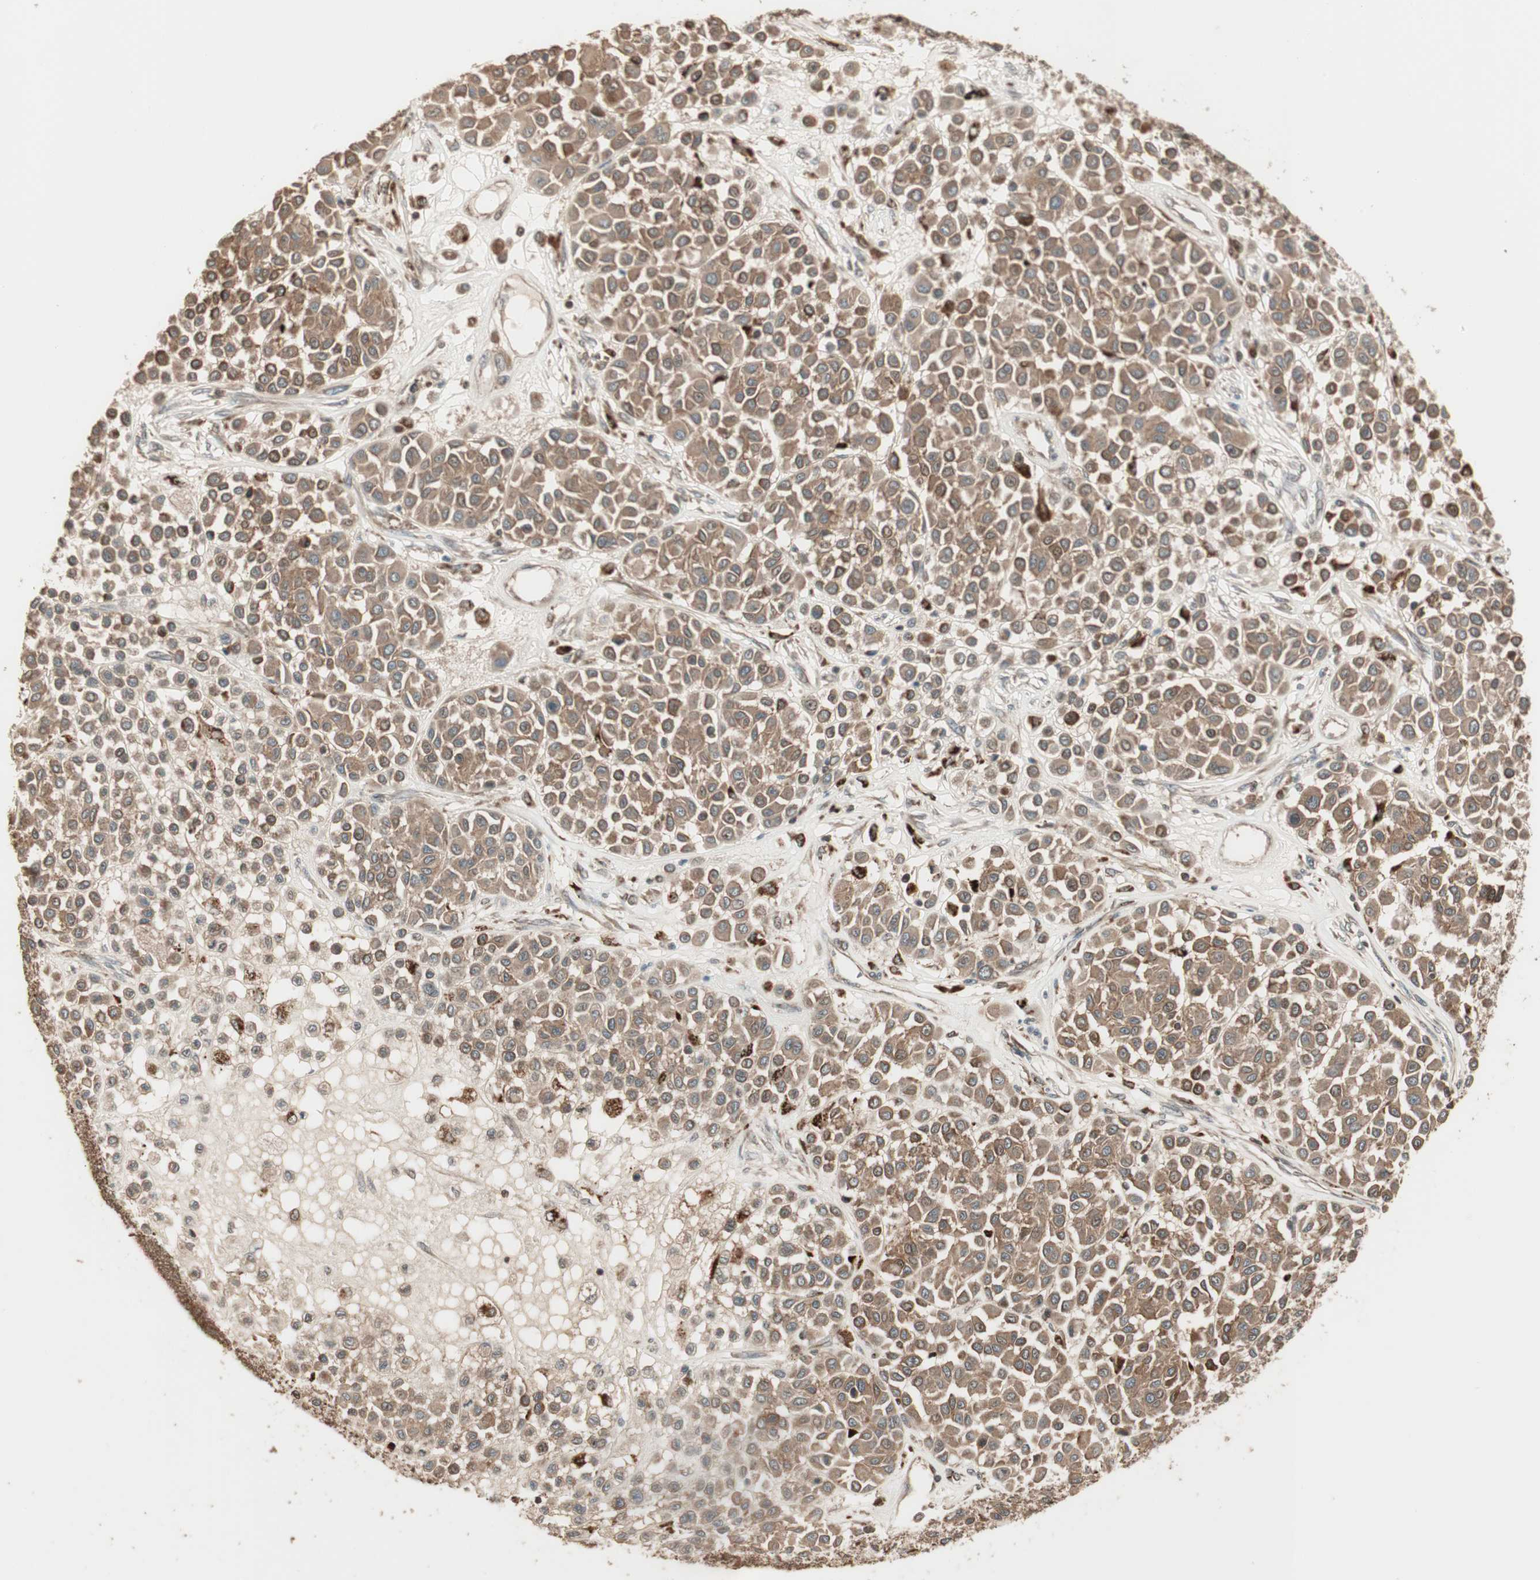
{"staining": {"intensity": "moderate", "quantity": ">75%", "location": "cytoplasmic/membranous"}, "tissue": "melanoma", "cell_type": "Tumor cells", "image_type": "cancer", "snomed": [{"axis": "morphology", "description": "Malignant melanoma, Metastatic site"}, {"axis": "topography", "description": "Soft tissue"}], "caption": "A photomicrograph of malignant melanoma (metastatic site) stained for a protein demonstrates moderate cytoplasmic/membranous brown staining in tumor cells.", "gene": "CNOT4", "patient": {"sex": "male", "age": 41}}